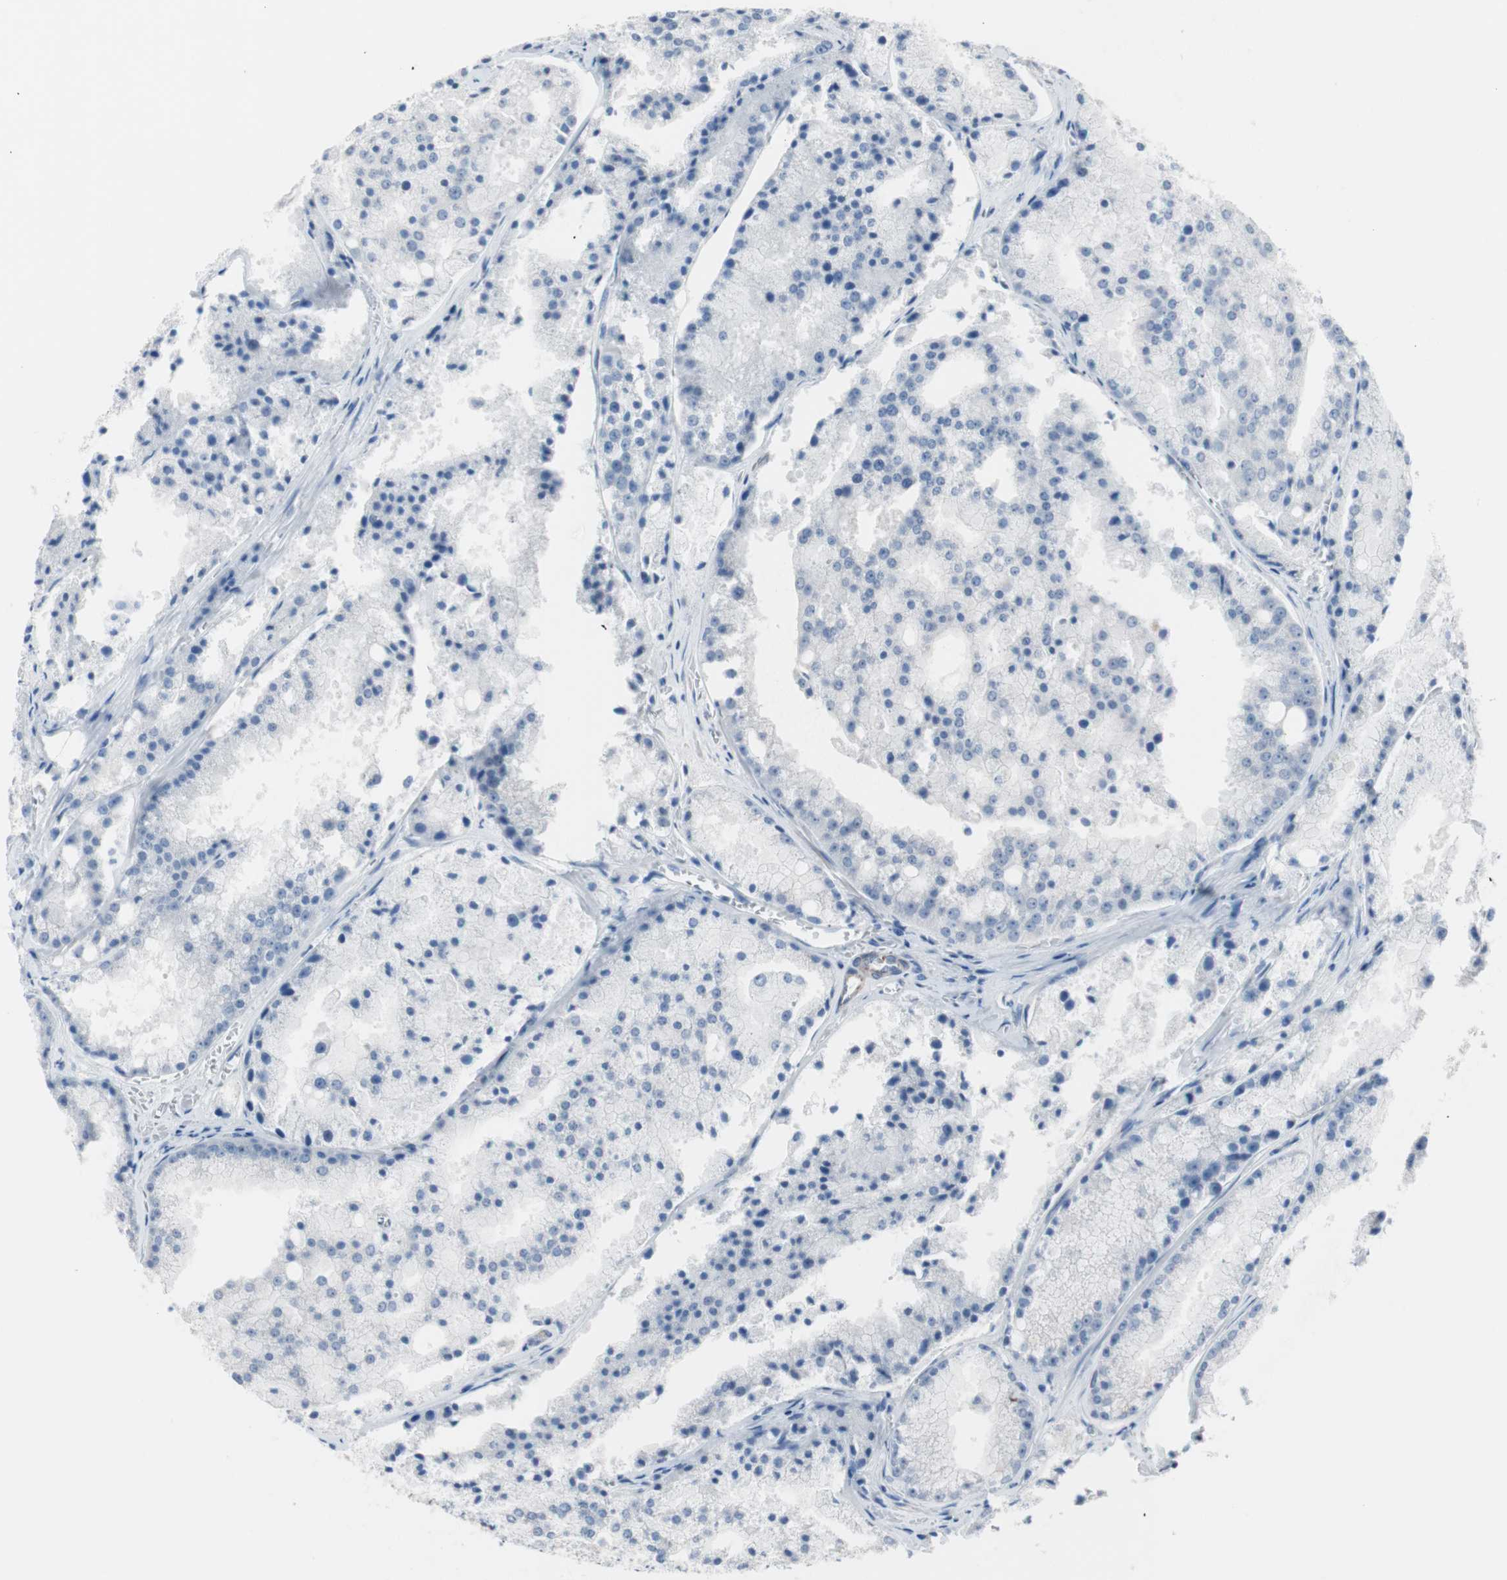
{"staining": {"intensity": "negative", "quantity": "none", "location": "none"}, "tissue": "prostate cancer", "cell_type": "Tumor cells", "image_type": "cancer", "snomed": [{"axis": "morphology", "description": "Adenocarcinoma, Low grade"}, {"axis": "topography", "description": "Prostate"}], "caption": "Tumor cells are negative for brown protein staining in prostate cancer (low-grade adenocarcinoma).", "gene": "ULBP1", "patient": {"sex": "male", "age": 64}}